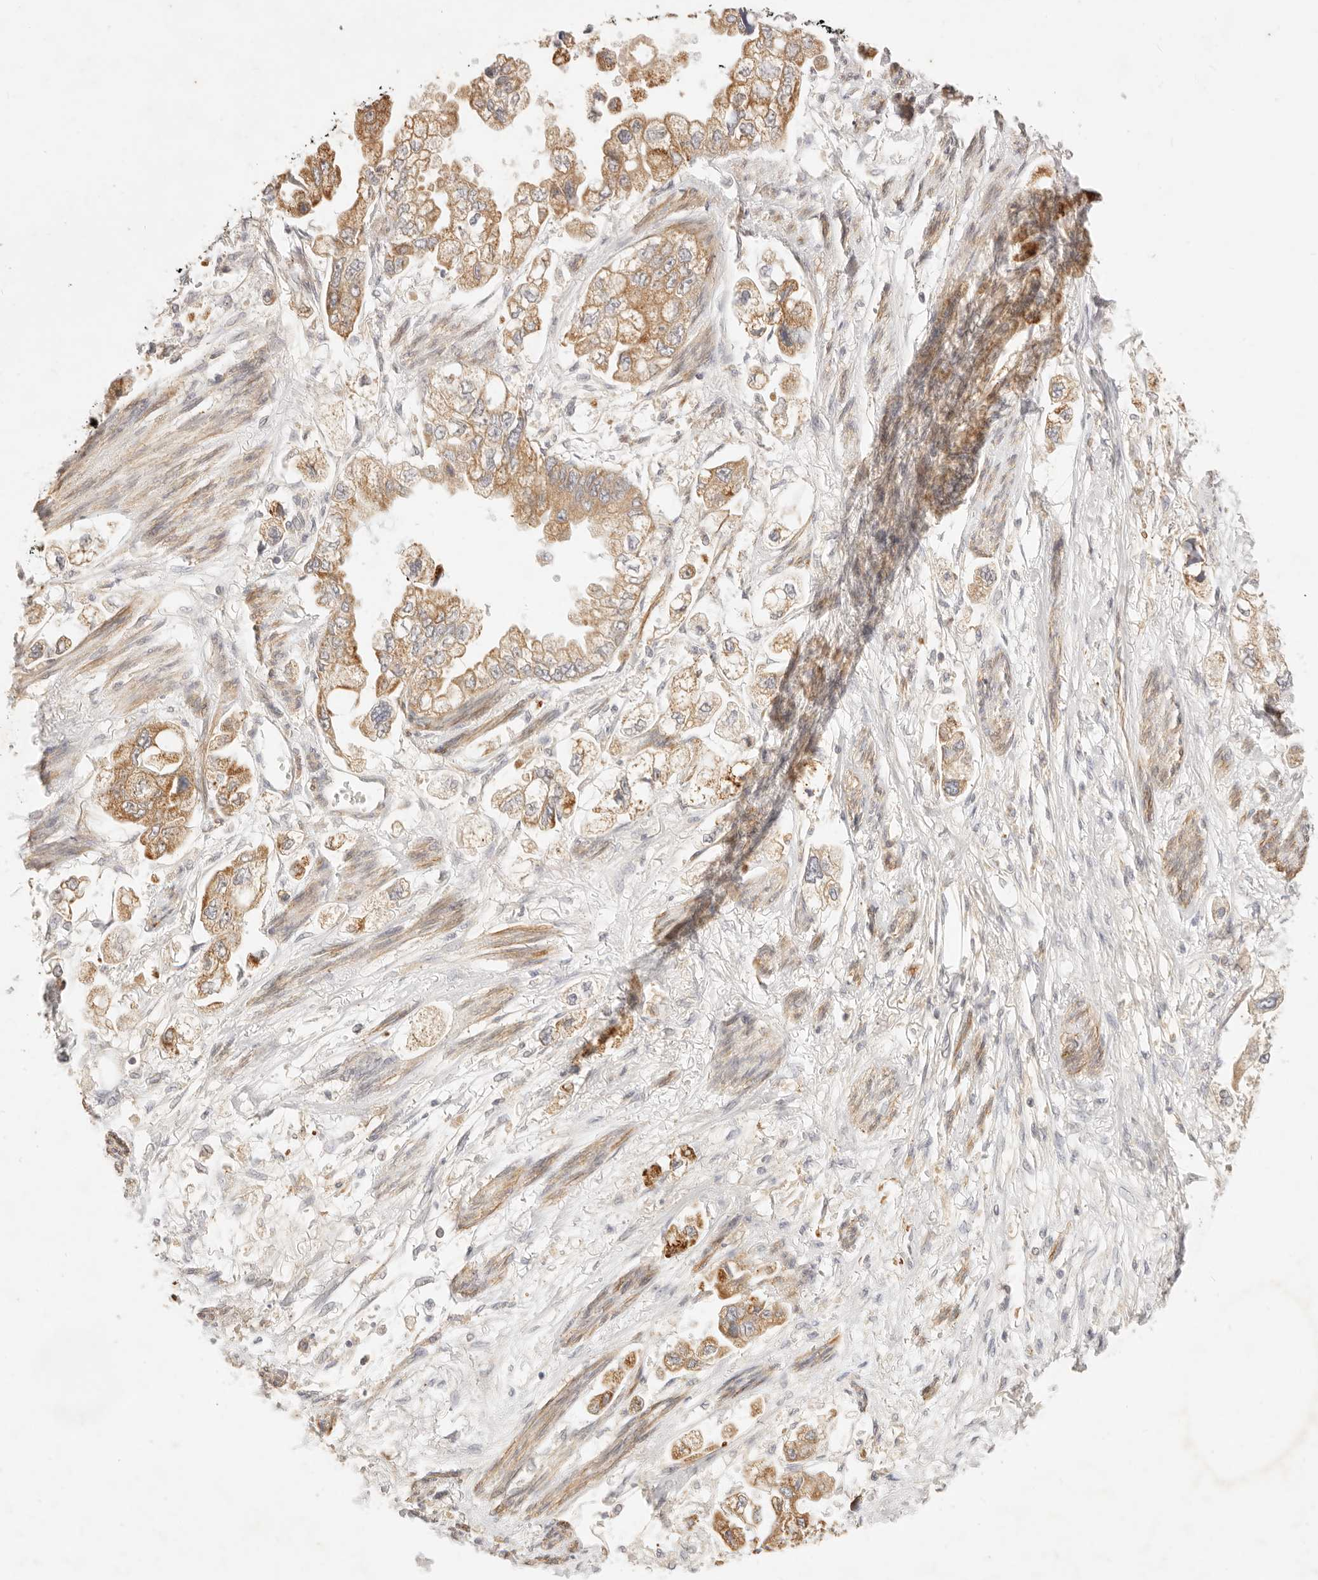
{"staining": {"intensity": "moderate", "quantity": ">75%", "location": "cytoplasmic/membranous"}, "tissue": "stomach cancer", "cell_type": "Tumor cells", "image_type": "cancer", "snomed": [{"axis": "morphology", "description": "Adenocarcinoma, NOS"}, {"axis": "topography", "description": "Stomach"}], "caption": "Moderate cytoplasmic/membranous staining for a protein is identified in approximately >75% of tumor cells of stomach adenocarcinoma using IHC.", "gene": "RUBCNL", "patient": {"sex": "male", "age": 62}}